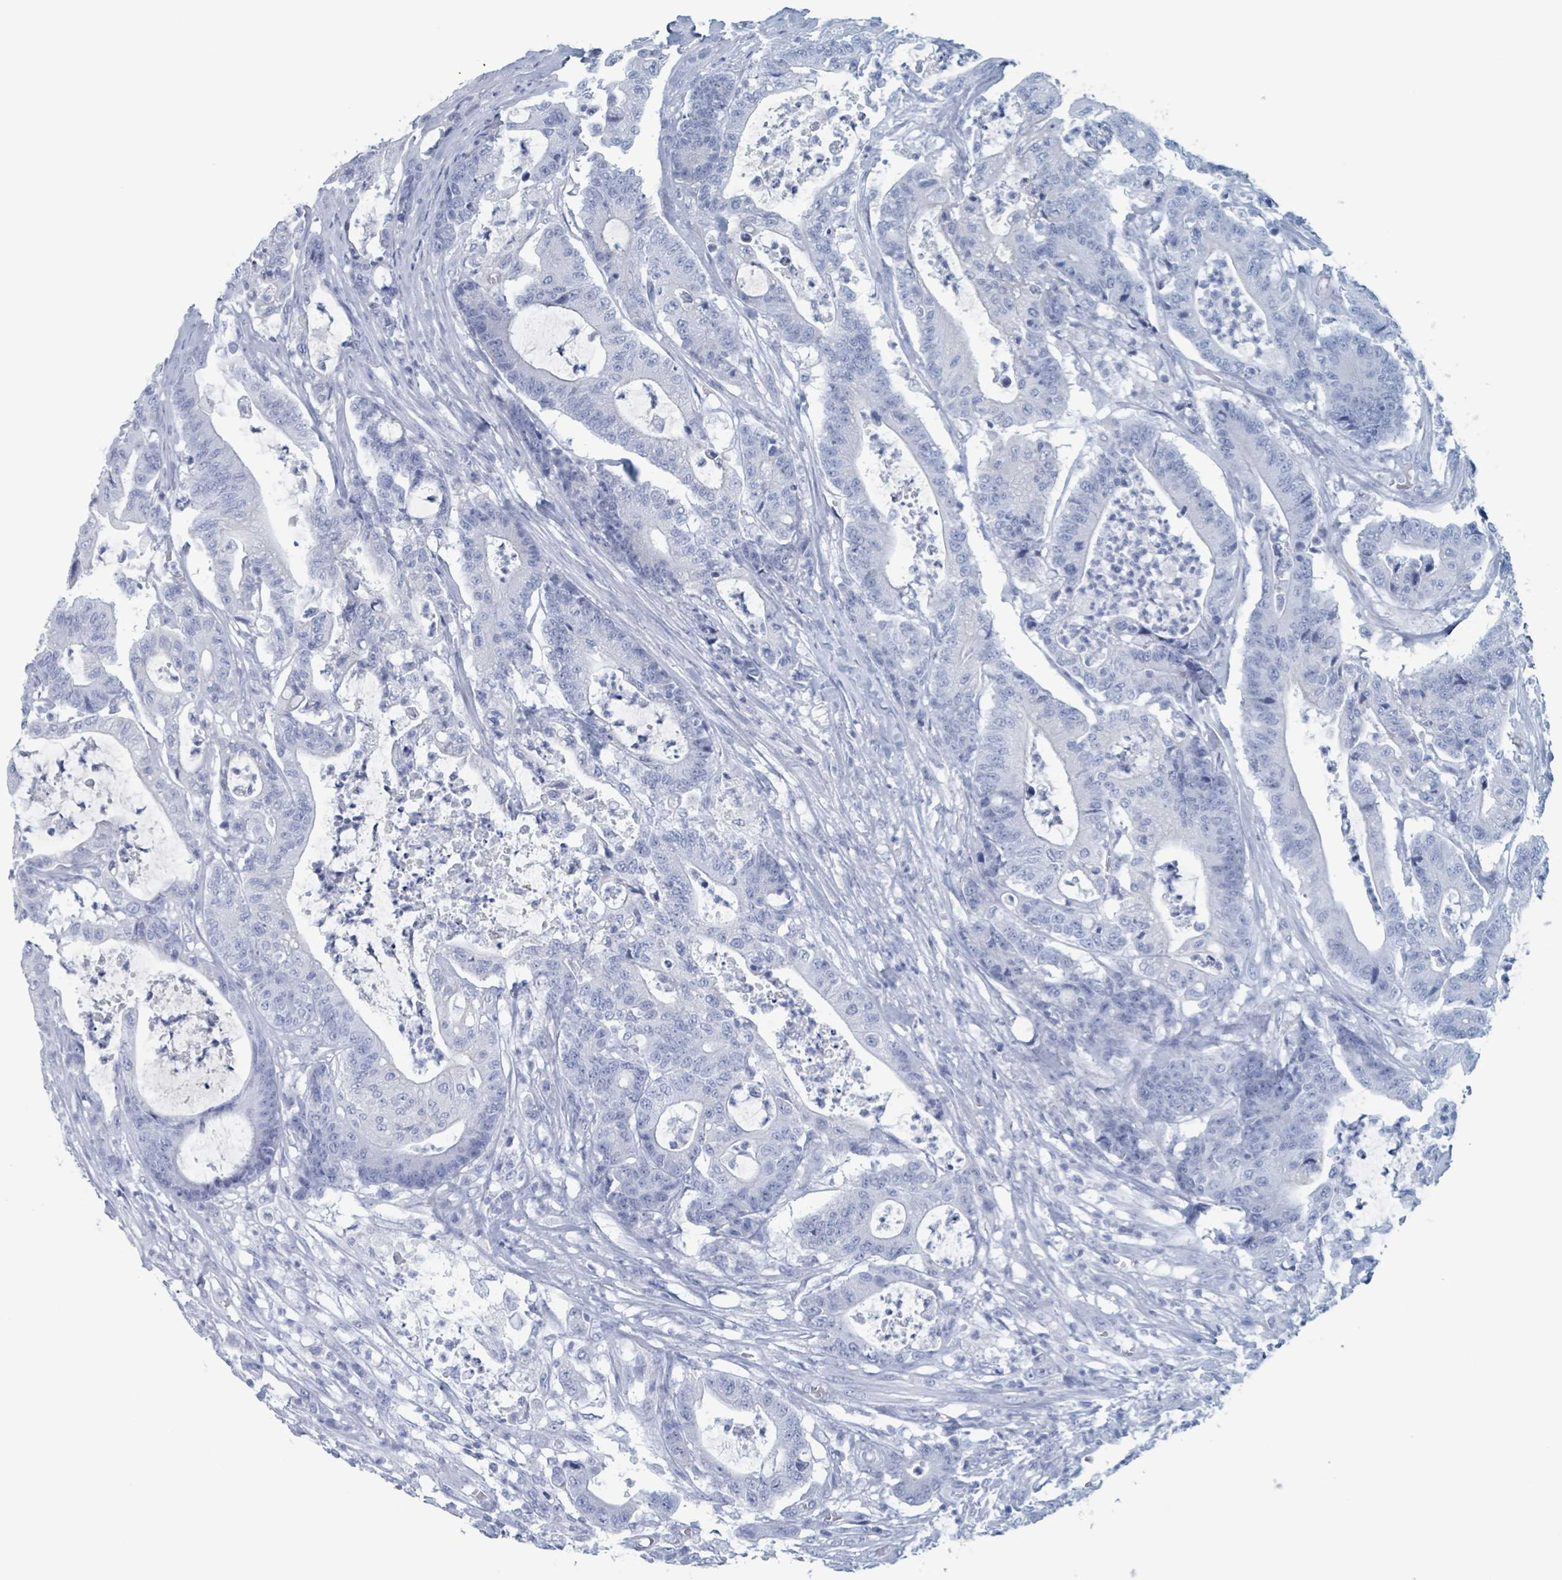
{"staining": {"intensity": "negative", "quantity": "none", "location": "none"}, "tissue": "colorectal cancer", "cell_type": "Tumor cells", "image_type": "cancer", "snomed": [{"axis": "morphology", "description": "Adenocarcinoma, NOS"}, {"axis": "topography", "description": "Colon"}], "caption": "Human colorectal cancer (adenocarcinoma) stained for a protein using immunohistochemistry (IHC) demonstrates no expression in tumor cells.", "gene": "KLK4", "patient": {"sex": "female", "age": 84}}